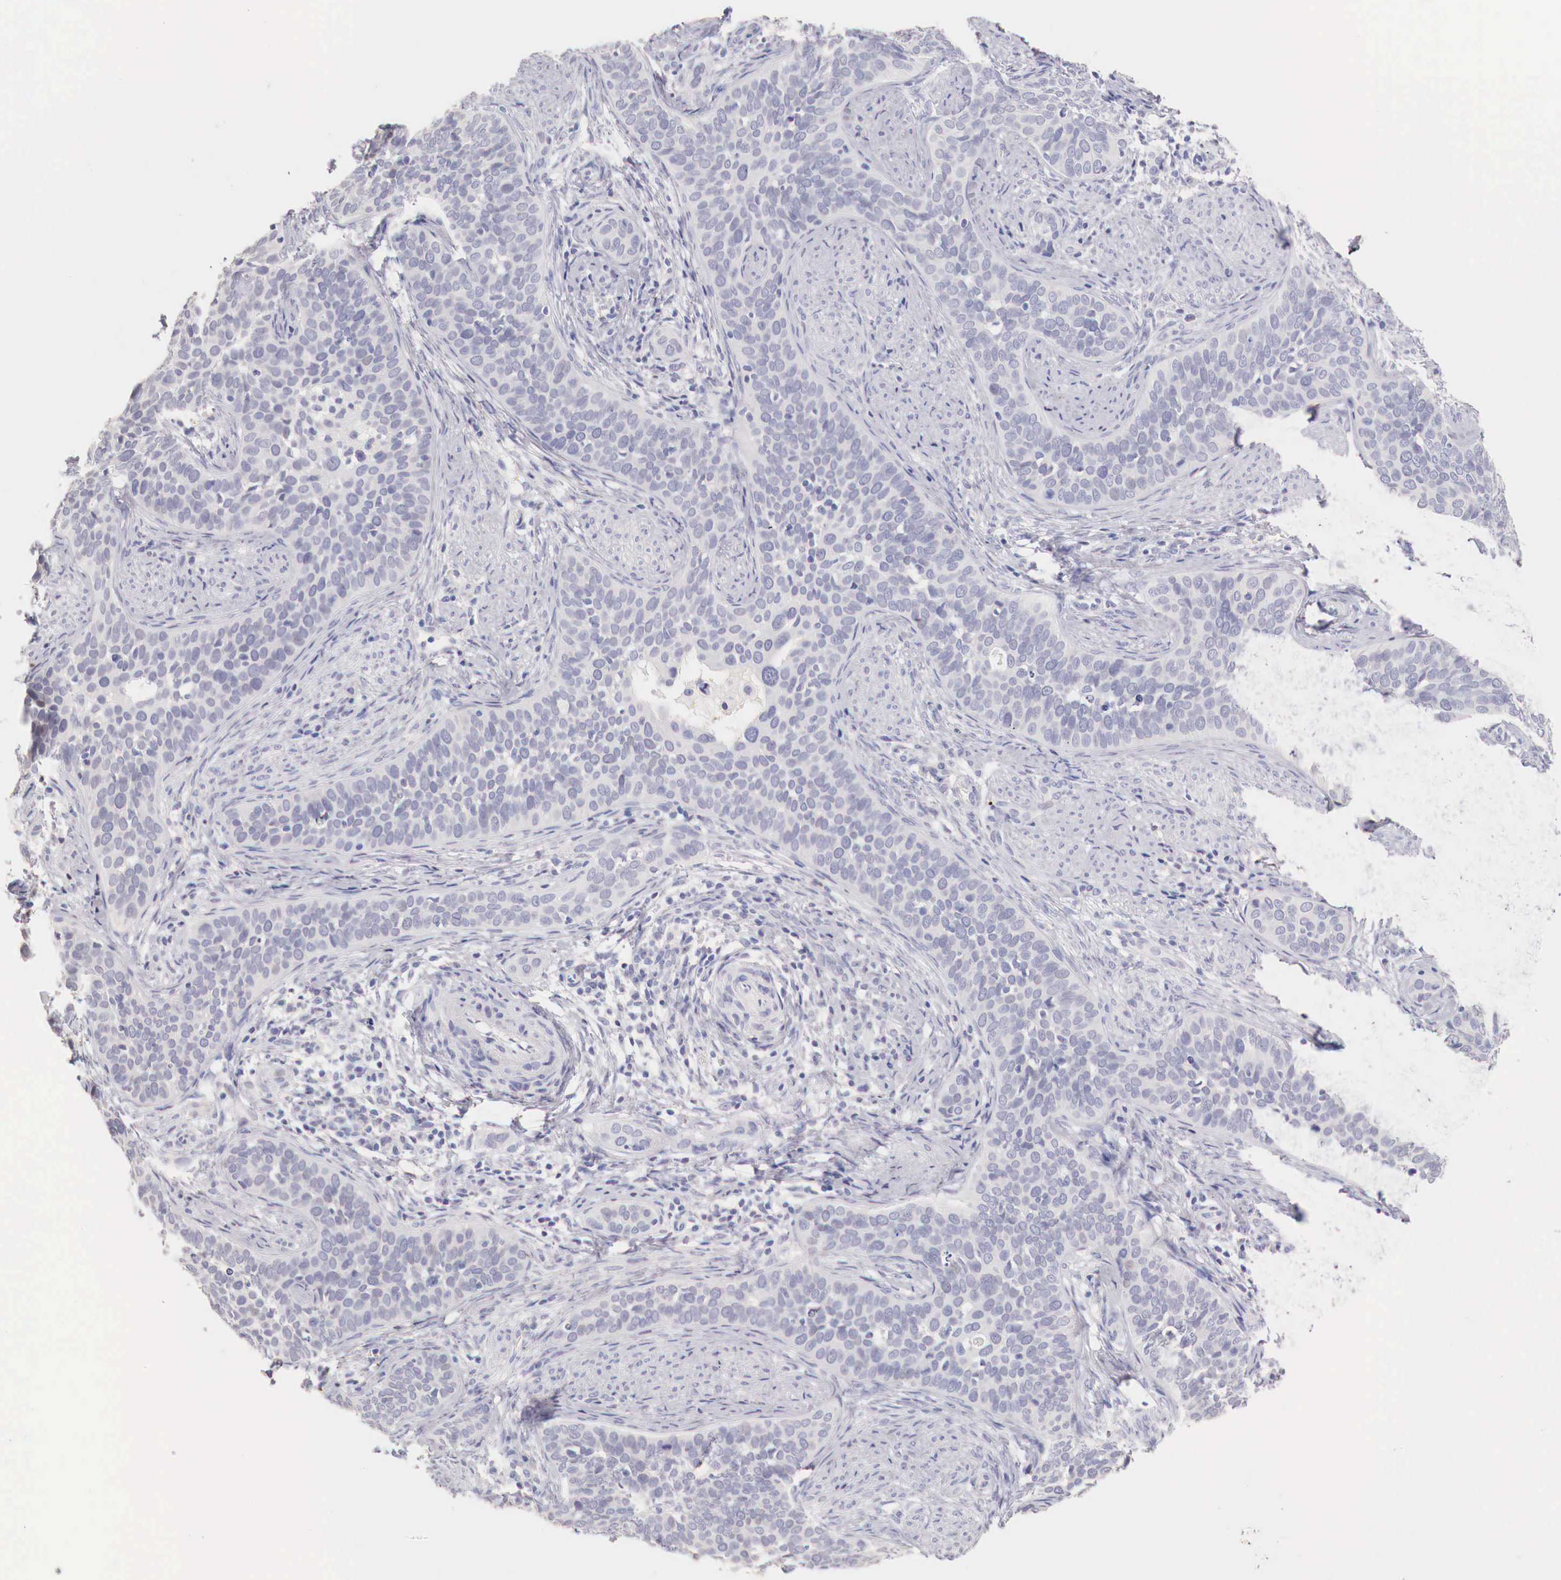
{"staining": {"intensity": "negative", "quantity": "none", "location": "none"}, "tissue": "cervical cancer", "cell_type": "Tumor cells", "image_type": "cancer", "snomed": [{"axis": "morphology", "description": "Squamous cell carcinoma, NOS"}, {"axis": "topography", "description": "Cervix"}], "caption": "An immunohistochemistry image of cervical squamous cell carcinoma is shown. There is no staining in tumor cells of cervical squamous cell carcinoma.", "gene": "ITIH6", "patient": {"sex": "female", "age": 31}}